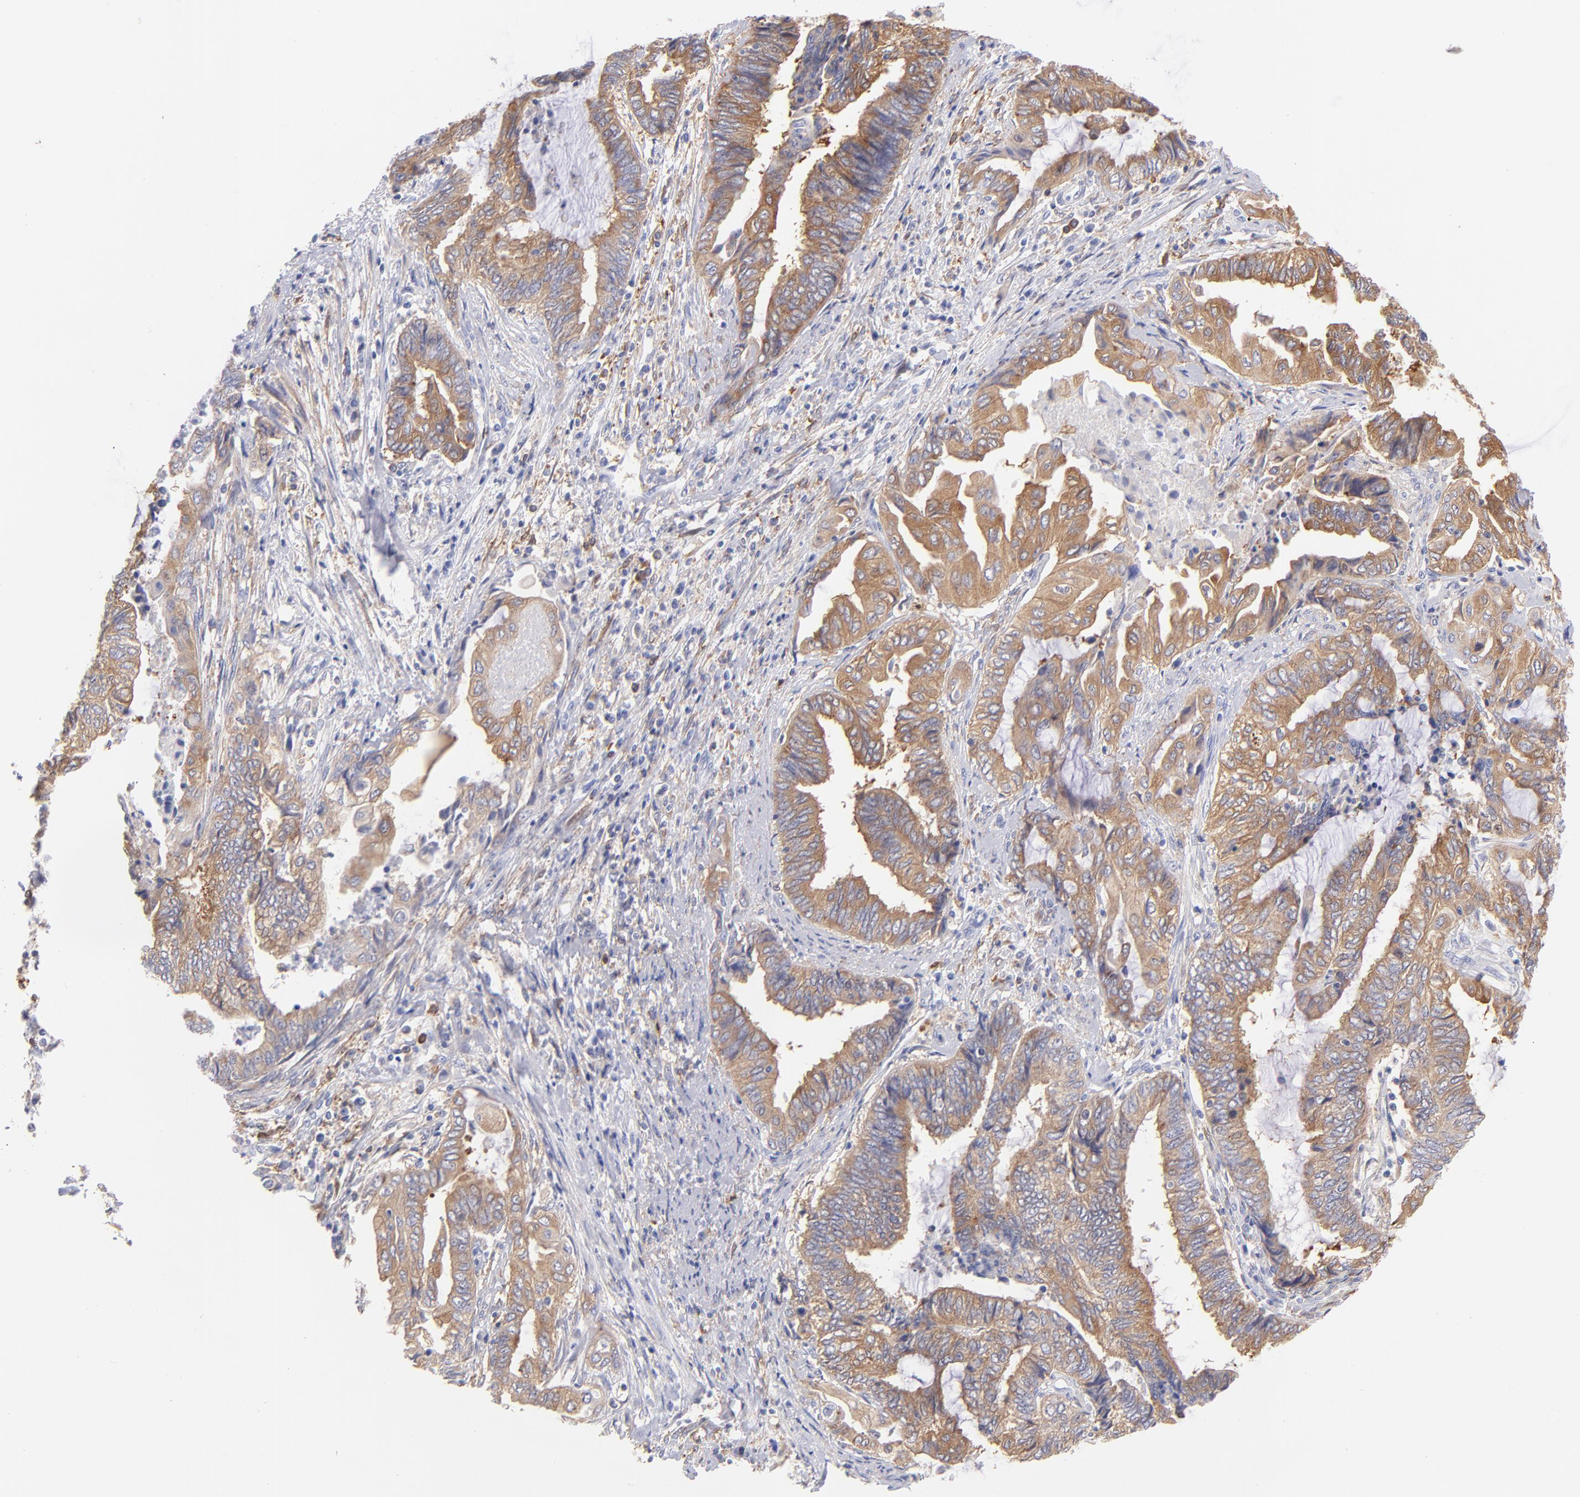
{"staining": {"intensity": "moderate", "quantity": ">75%", "location": "cytoplasmic/membranous"}, "tissue": "endometrial cancer", "cell_type": "Tumor cells", "image_type": "cancer", "snomed": [{"axis": "morphology", "description": "Adenocarcinoma, NOS"}, {"axis": "topography", "description": "Uterus"}, {"axis": "topography", "description": "Endometrium"}], "caption": "Endometrial adenocarcinoma stained with a brown dye demonstrates moderate cytoplasmic/membranous positive staining in about >75% of tumor cells.", "gene": "PRKCA", "patient": {"sex": "female", "age": 70}}